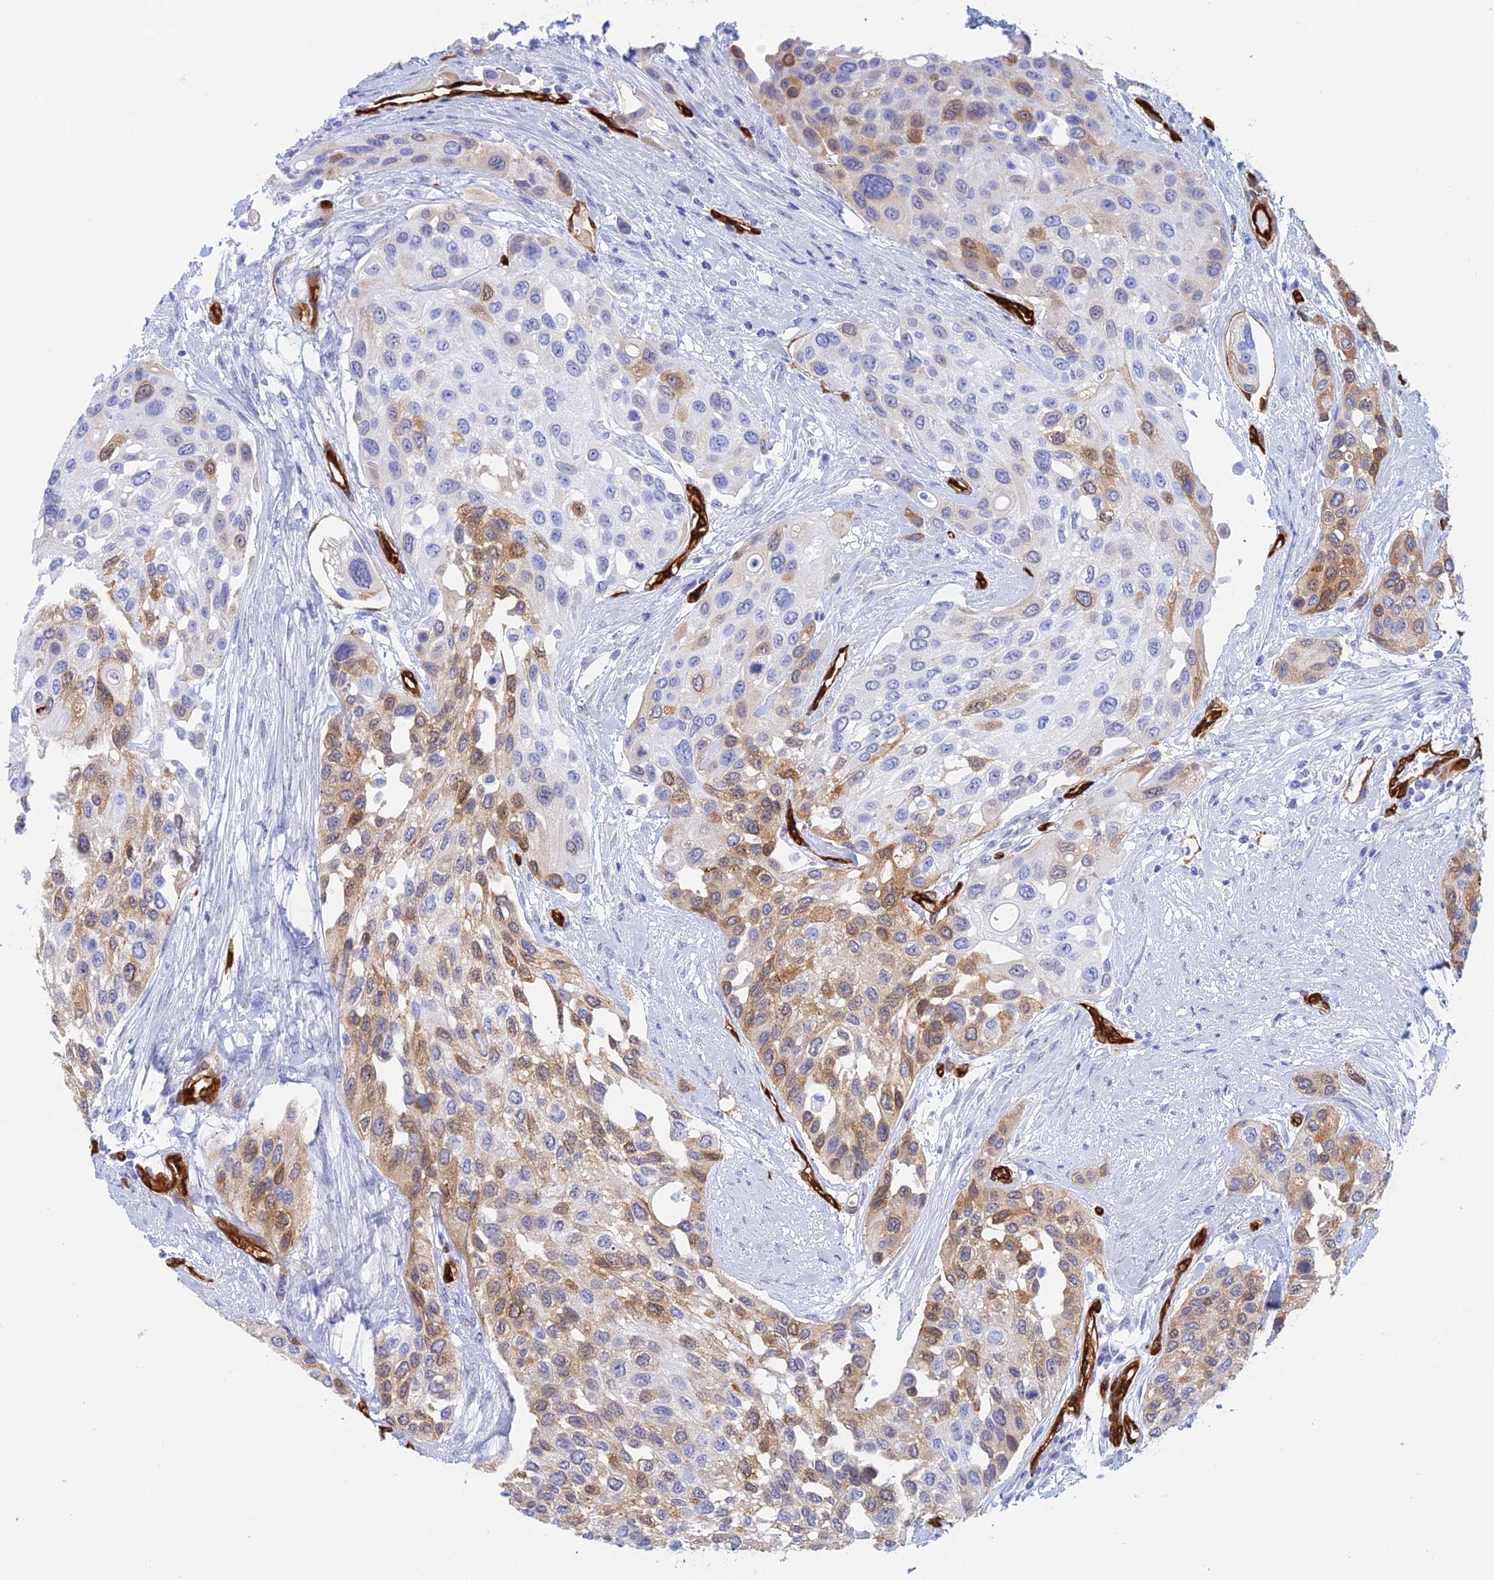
{"staining": {"intensity": "moderate", "quantity": "25%-75%", "location": "cytoplasmic/membranous"}, "tissue": "urothelial cancer", "cell_type": "Tumor cells", "image_type": "cancer", "snomed": [{"axis": "morphology", "description": "Normal tissue, NOS"}, {"axis": "morphology", "description": "Urothelial carcinoma, High grade"}, {"axis": "topography", "description": "Vascular tissue"}, {"axis": "topography", "description": "Urinary bladder"}], "caption": "Human urothelial carcinoma (high-grade) stained for a protein (brown) shows moderate cytoplasmic/membranous positive staining in approximately 25%-75% of tumor cells.", "gene": "CRIP2", "patient": {"sex": "female", "age": 56}}